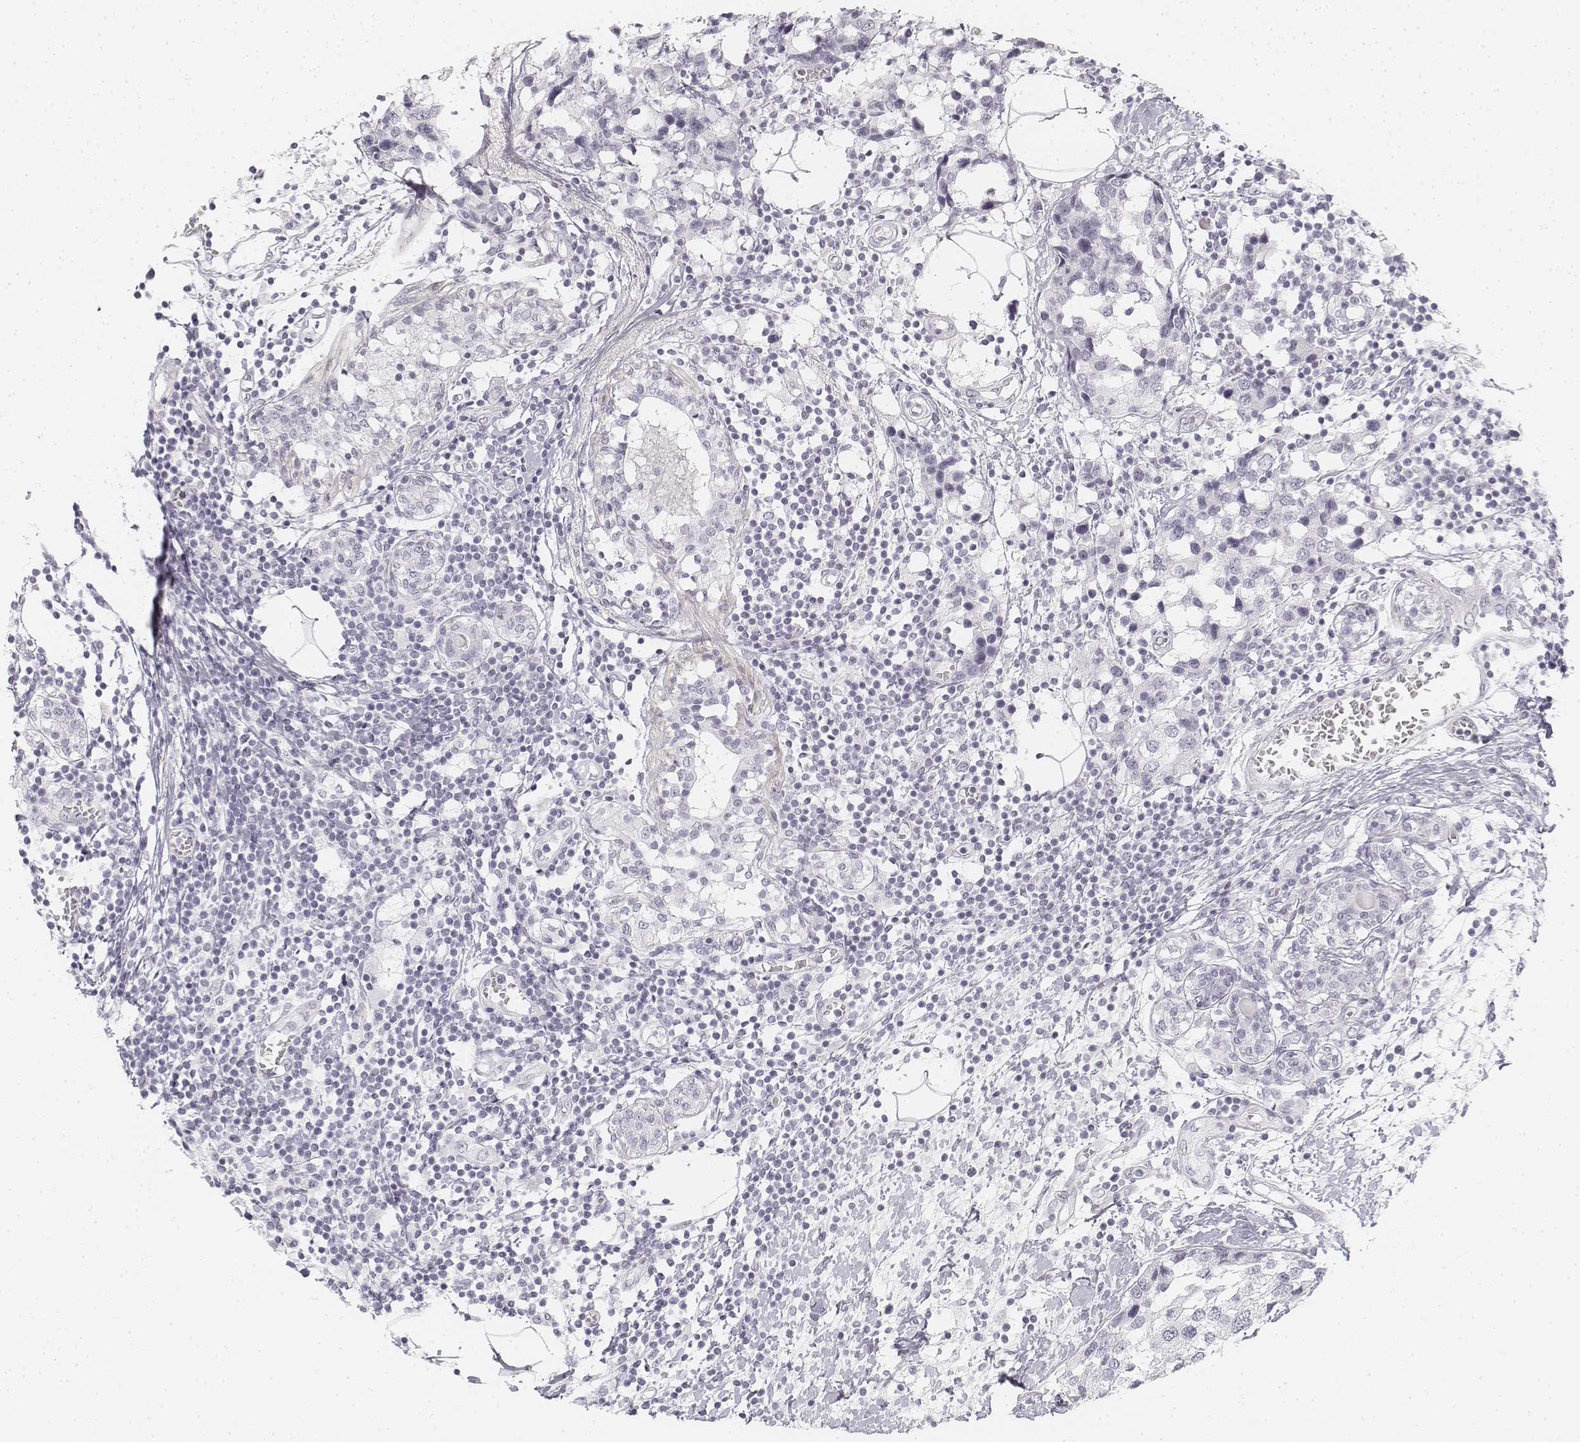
{"staining": {"intensity": "negative", "quantity": "none", "location": "none"}, "tissue": "breast cancer", "cell_type": "Tumor cells", "image_type": "cancer", "snomed": [{"axis": "morphology", "description": "Lobular carcinoma"}, {"axis": "topography", "description": "Breast"}], "caption": "Immunohistochemistry of lobular carcinoma (breast) shows no staining in tumor cells. (Immunohistochemistry (ihc), brightfield microscopy, high magnification).", "gene": "KRT25", "patient": {"sex": "female", "age": 59}}